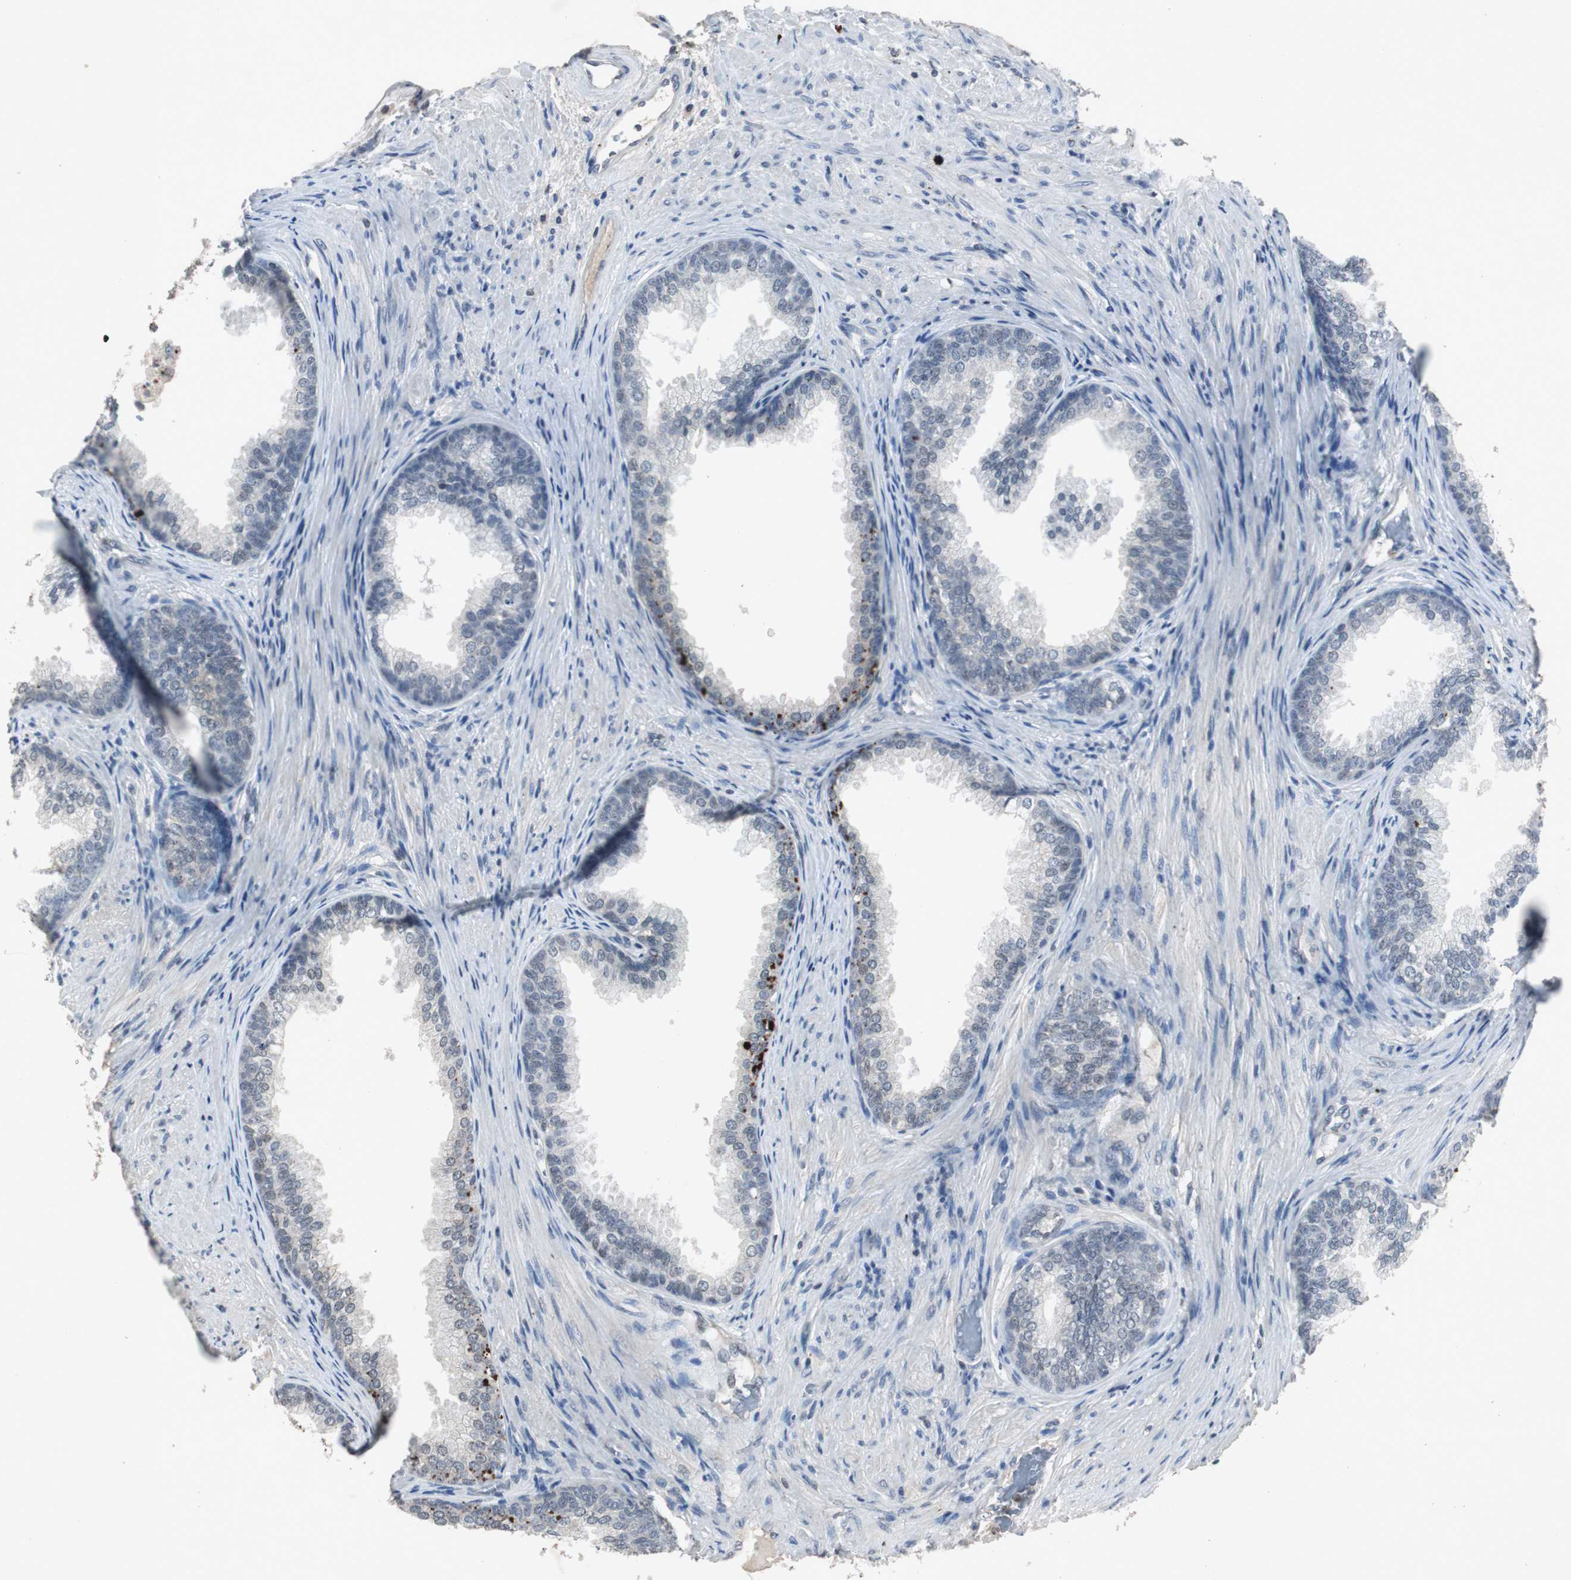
{"staining": {"intensity": "moderate", "quantity": "<25%", "location": "cytoplasmic/membranous"}, "tissue": "prostate", "cell_type": "Glandular cells", "image_type": "normal", "snomed": [{"axis": "morphology", "description": "Normal tissue, NOS"}, {"axis": "topography", "description": "Prostate"}], "caption": "Immunohistochemistry (IHC) image of normal prostate: prostate stained using immunohistochemistry shows low levels of moderate protein expression localized specifically in the cytoplasmic/membranous of glandular cells, appearing as a cytoplasmic/membranous brown color.", "gene": "ADNP2", "patient": {"sex": "male", "age": 76}}